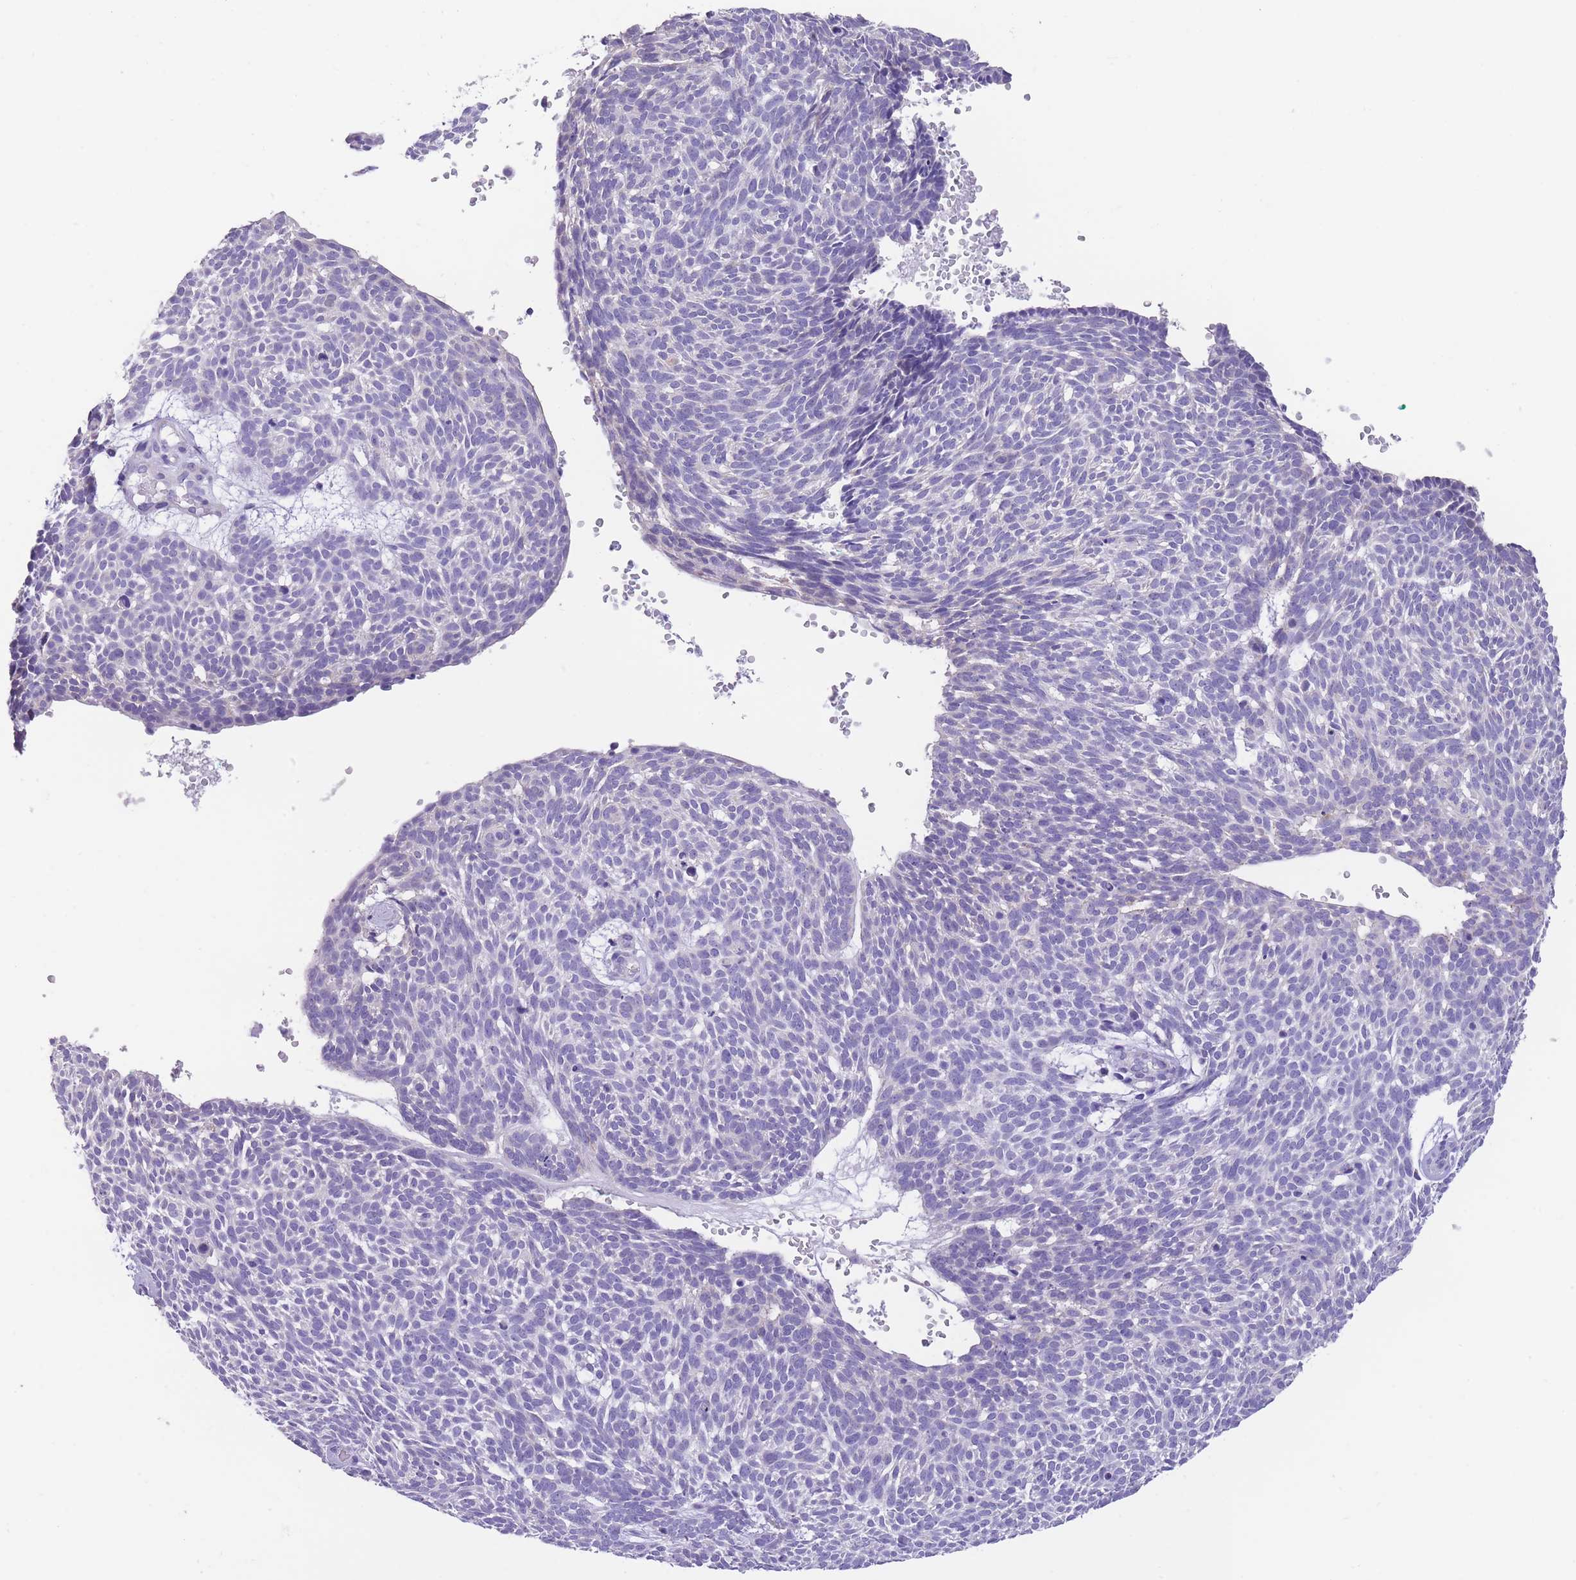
{"staining": {"intensity": "negative", "quantity": "none", "location": "none"}, "tissue": "skin cancer", "cell_type": "Tumor cells", "image_type": "cancer", "snomed": [{"axis": "morphology", "description": "Basal cell carcinoma"}, {"axis": "topography", "description": "Skin"}], "caption": "An IHC micrograph of skin cancer (basal cell carcinoma) is shown. There is no staining in tumor cells of skin cancer (basal cell carcinoma).", "gene": "RAI2", "patient": {"sex": "male", "age": 61}}